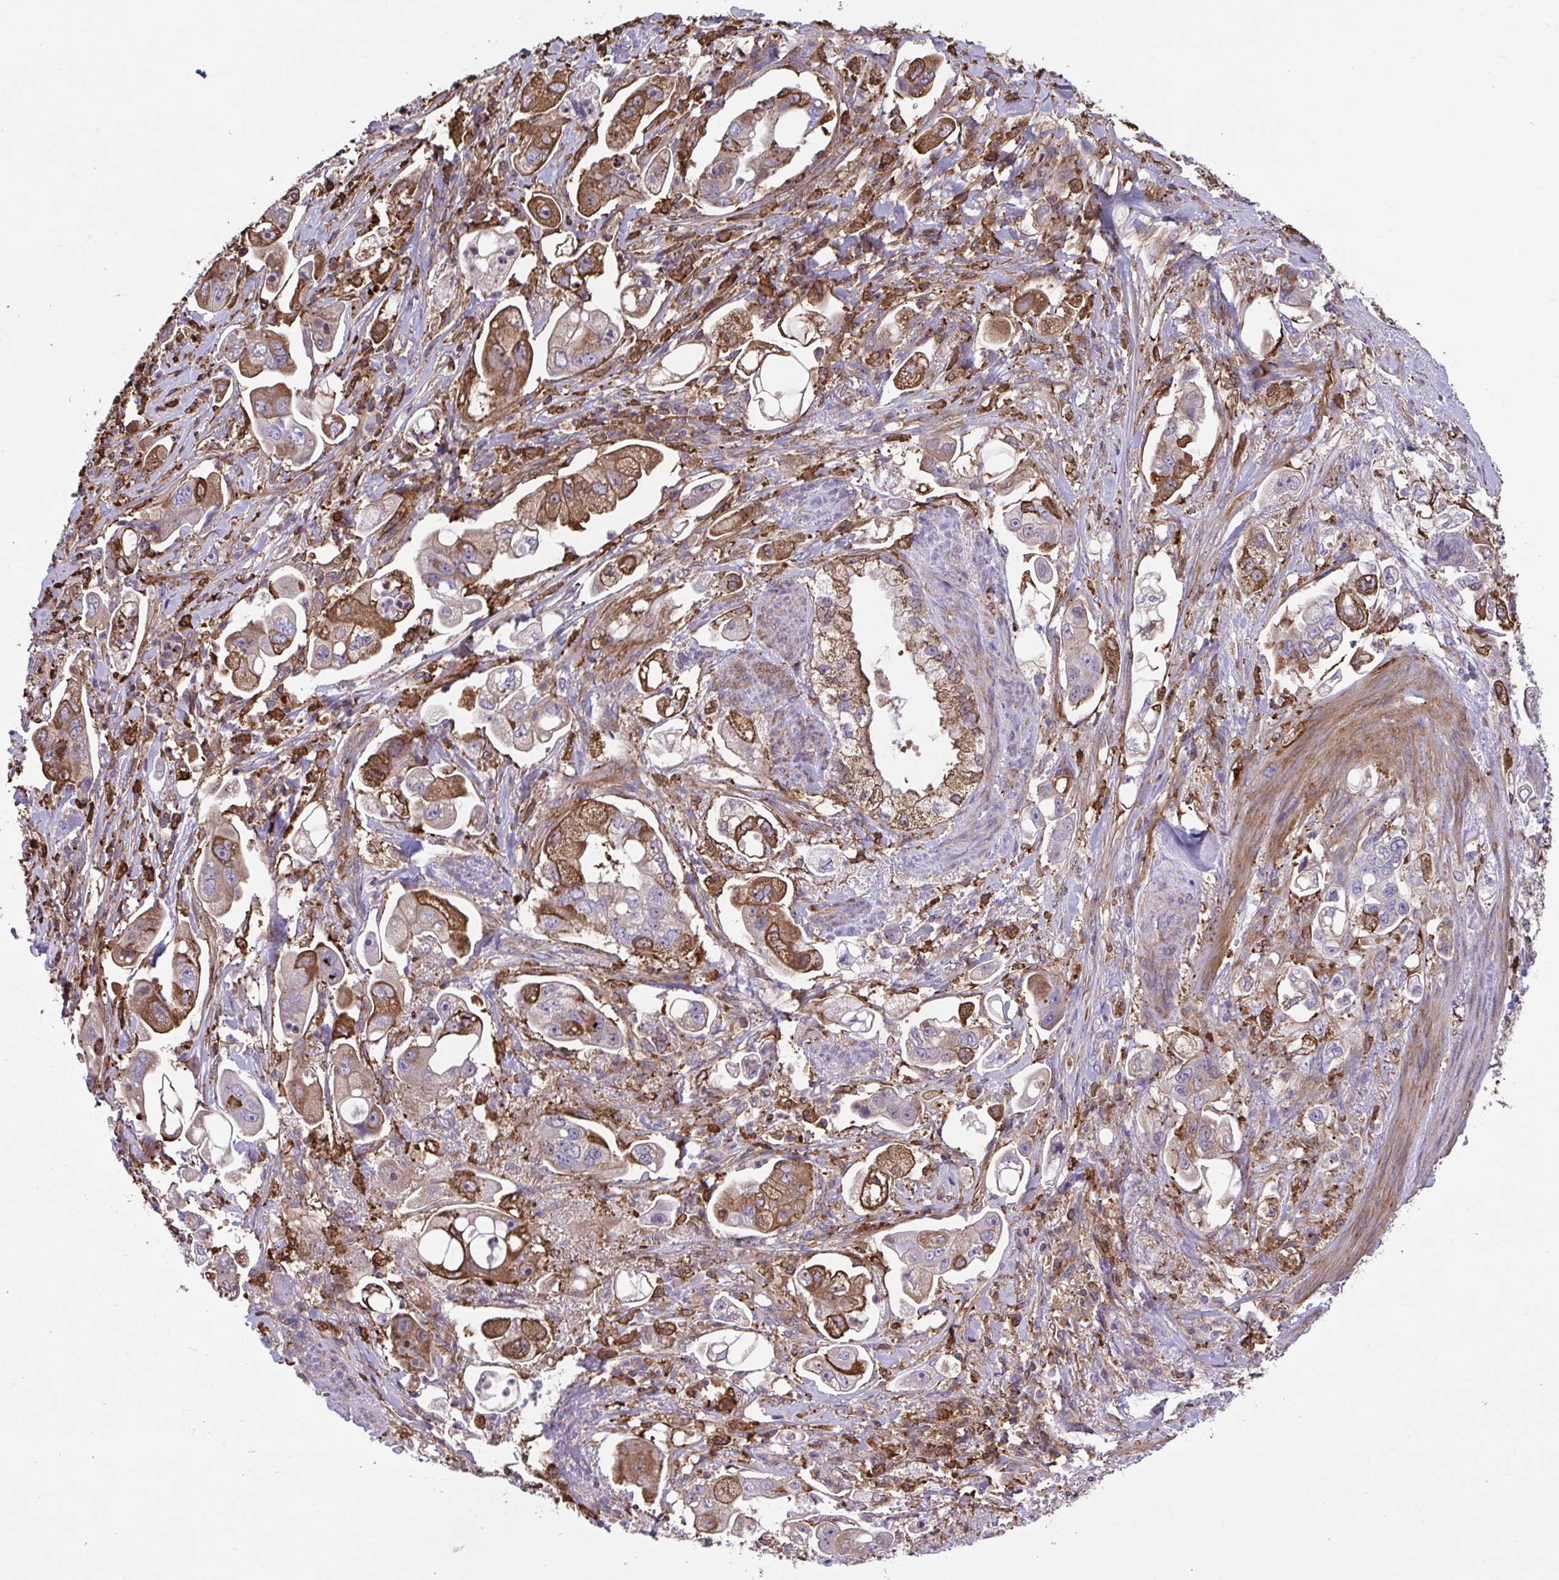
{"staining": {"intensity": "strong", "quantity": "25%-75%", "location": "cytoplasmic/membranous"}, "tissue": "stomach cancer", "cell_type": "Tumor cells", "image_type": "cancer", "snomed": [{"axis": "morphology", "description": "Adenocarcinoma, NOS"}, {"axis": "topography", "description": "Stomach"}], "caption": "This is an image of IHC staining of stomach cancer, which shows strong staining in the cytoplasmic/membranous of tumor cells.", "gene": "PPIH", "patient": {"sex": "male", "age": 62}}